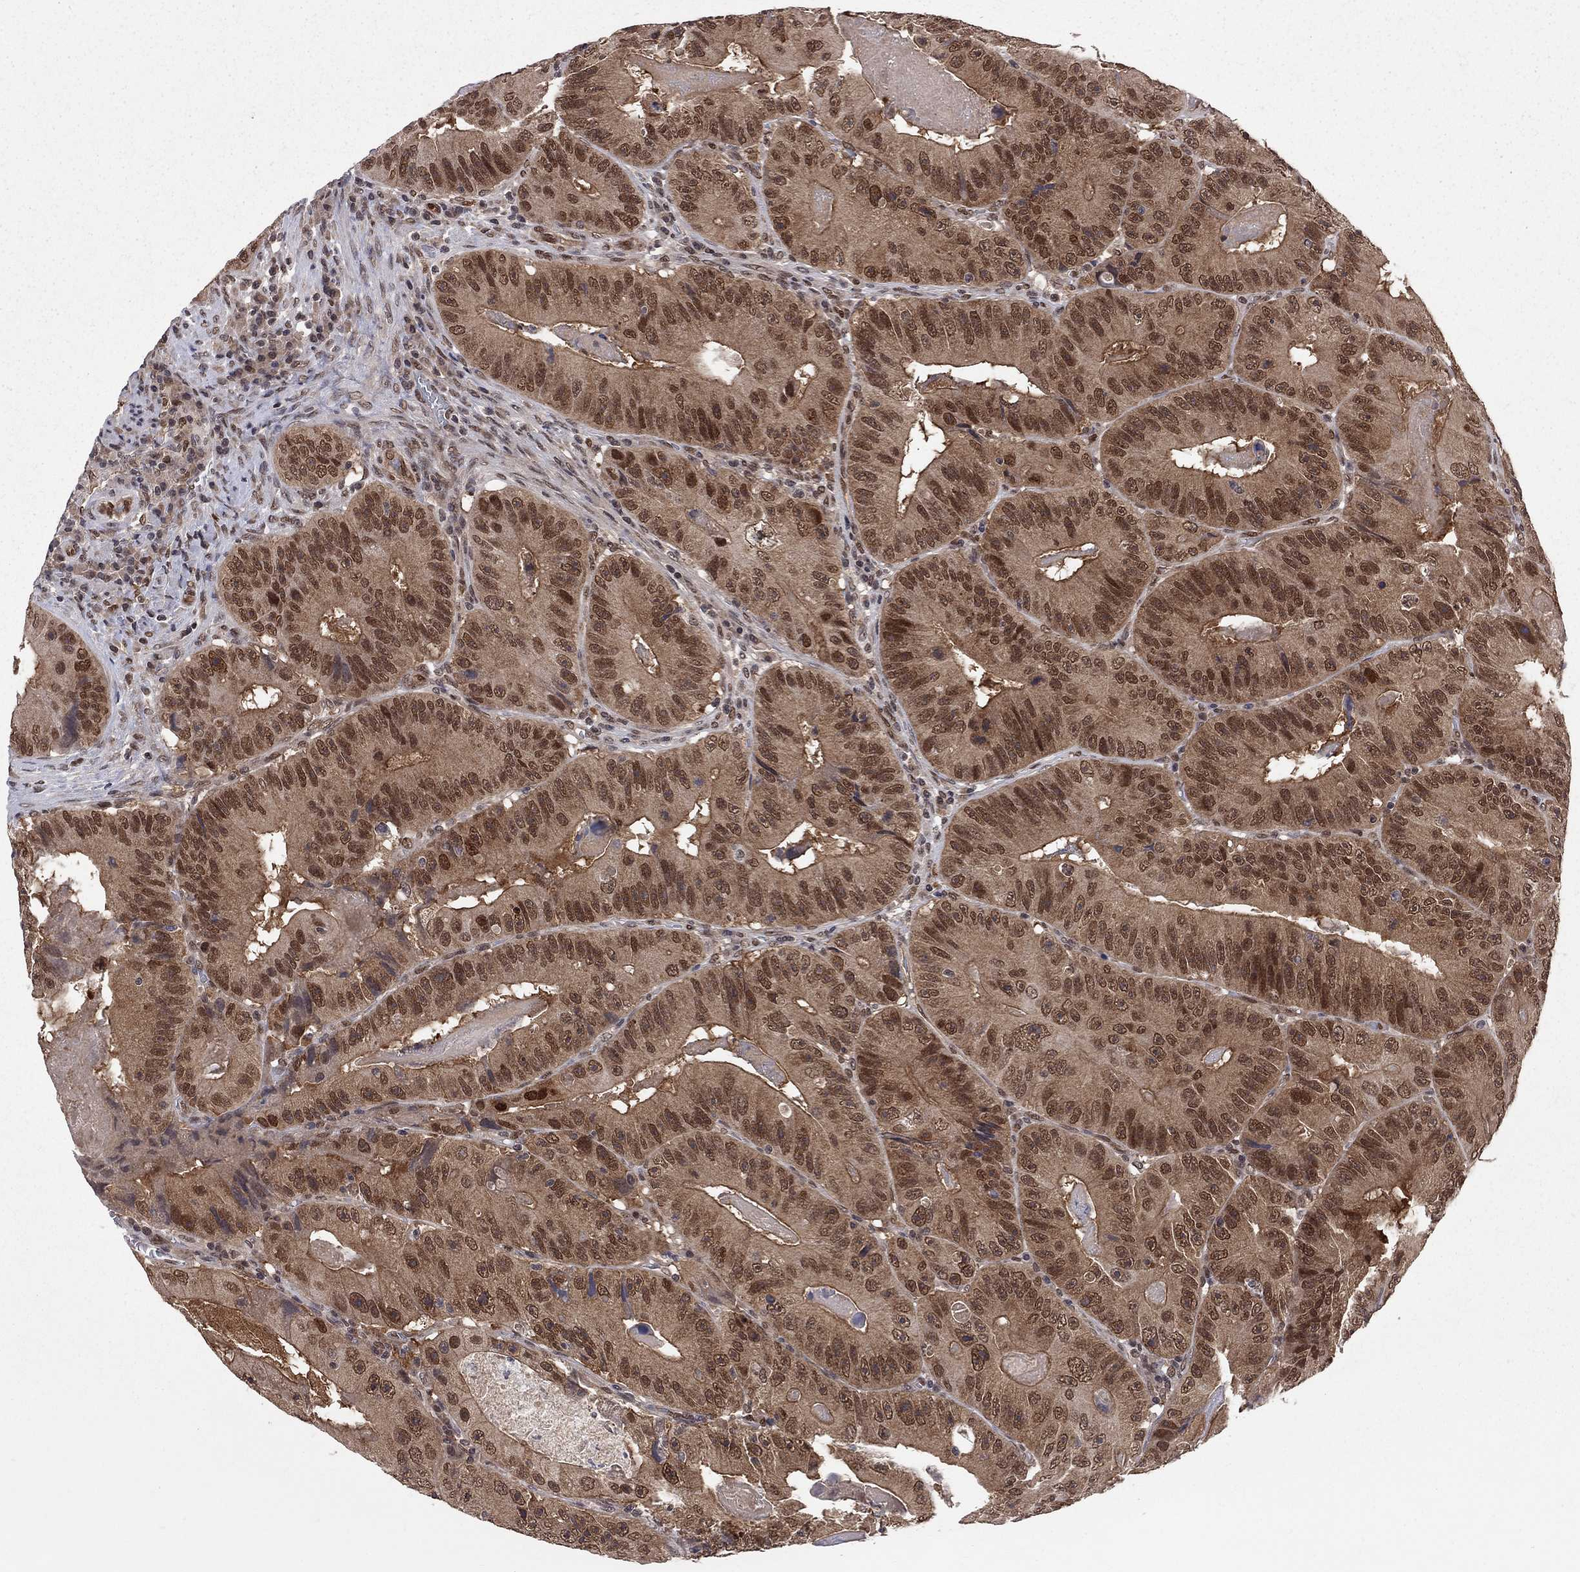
{"staining": {"intensity": "moderate", "quantity": ">75%", "location": "cytoplasmic/membranous,nuclear"}, "tissue": "colorectal cancer", "cell_type": "Tumor cells", "image_type": "cancer", "snomed": [{"axis": "morphology", "description": "Adenocarcinoma, NOS"}, {"axis": "topography", "description": "Colon"}], "caption": "Colorectal cancer stained with IHC reveals moderate cytoplasmic/membranous and nuclear expression in about >75% of tumor cells. The protein of interest is shown in brown color, while the nuclei are stained blue.", "gene": "SAP30L", "patient": {"sex": "female", "age": 86}}